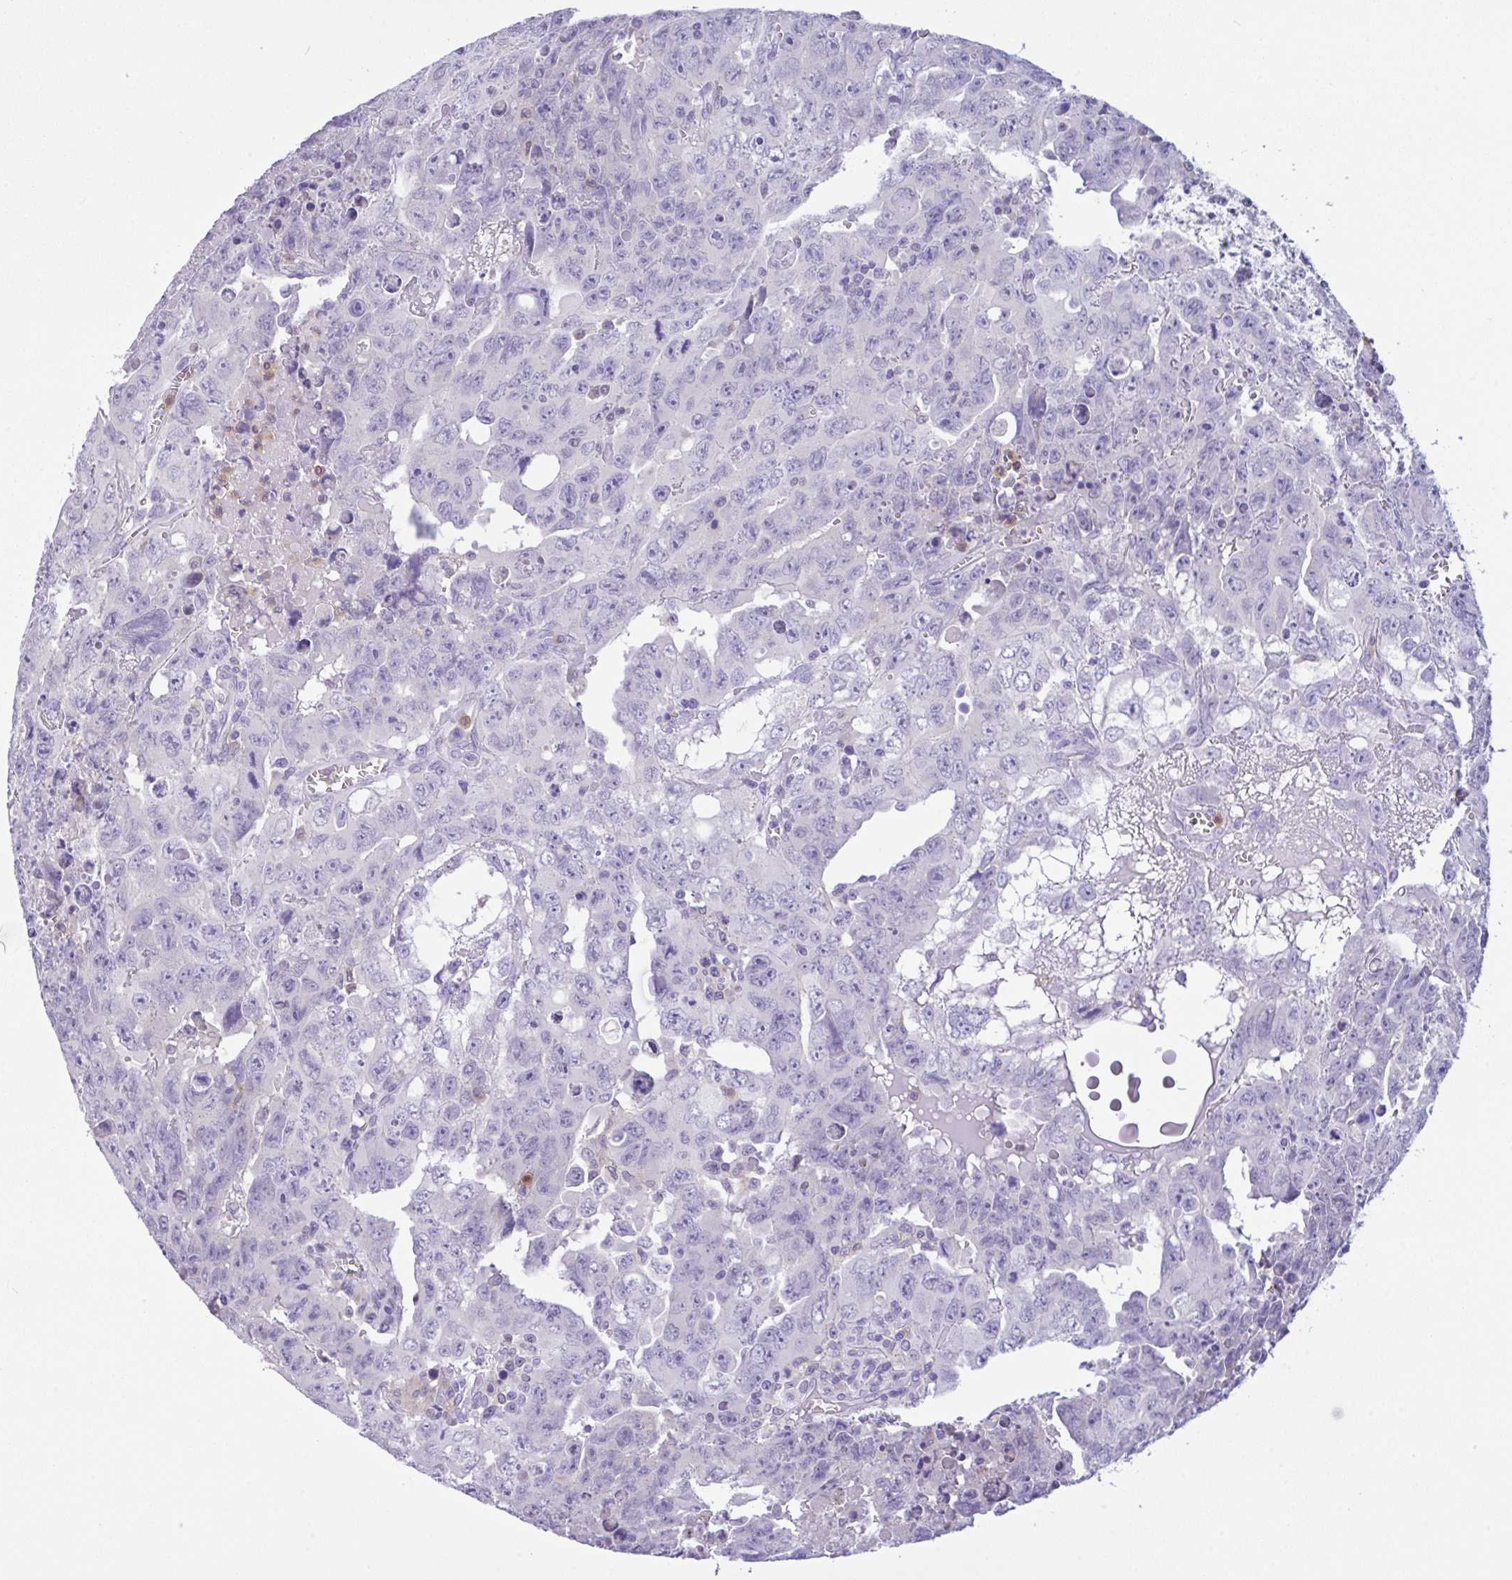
{"staining": {"intensity": "negative", "quantity": "none", "location": "none"}, "tissue": "testis cancer", "cell_type": "Tumor cells", "image_type": "cancer", "snomed": [{"axis": "morphology", "description": "Carcinoma, Embryonal, NOS"}, {"axis": "topography", "description": "Testis"}], "caption": "This is an immunohistochemistry (IHC) histopathology image of testis embryonal carcinoma. There is no staining in tumor cells.", "gene": "NCF1", "patient": {"sex": "male", "age": 24}}